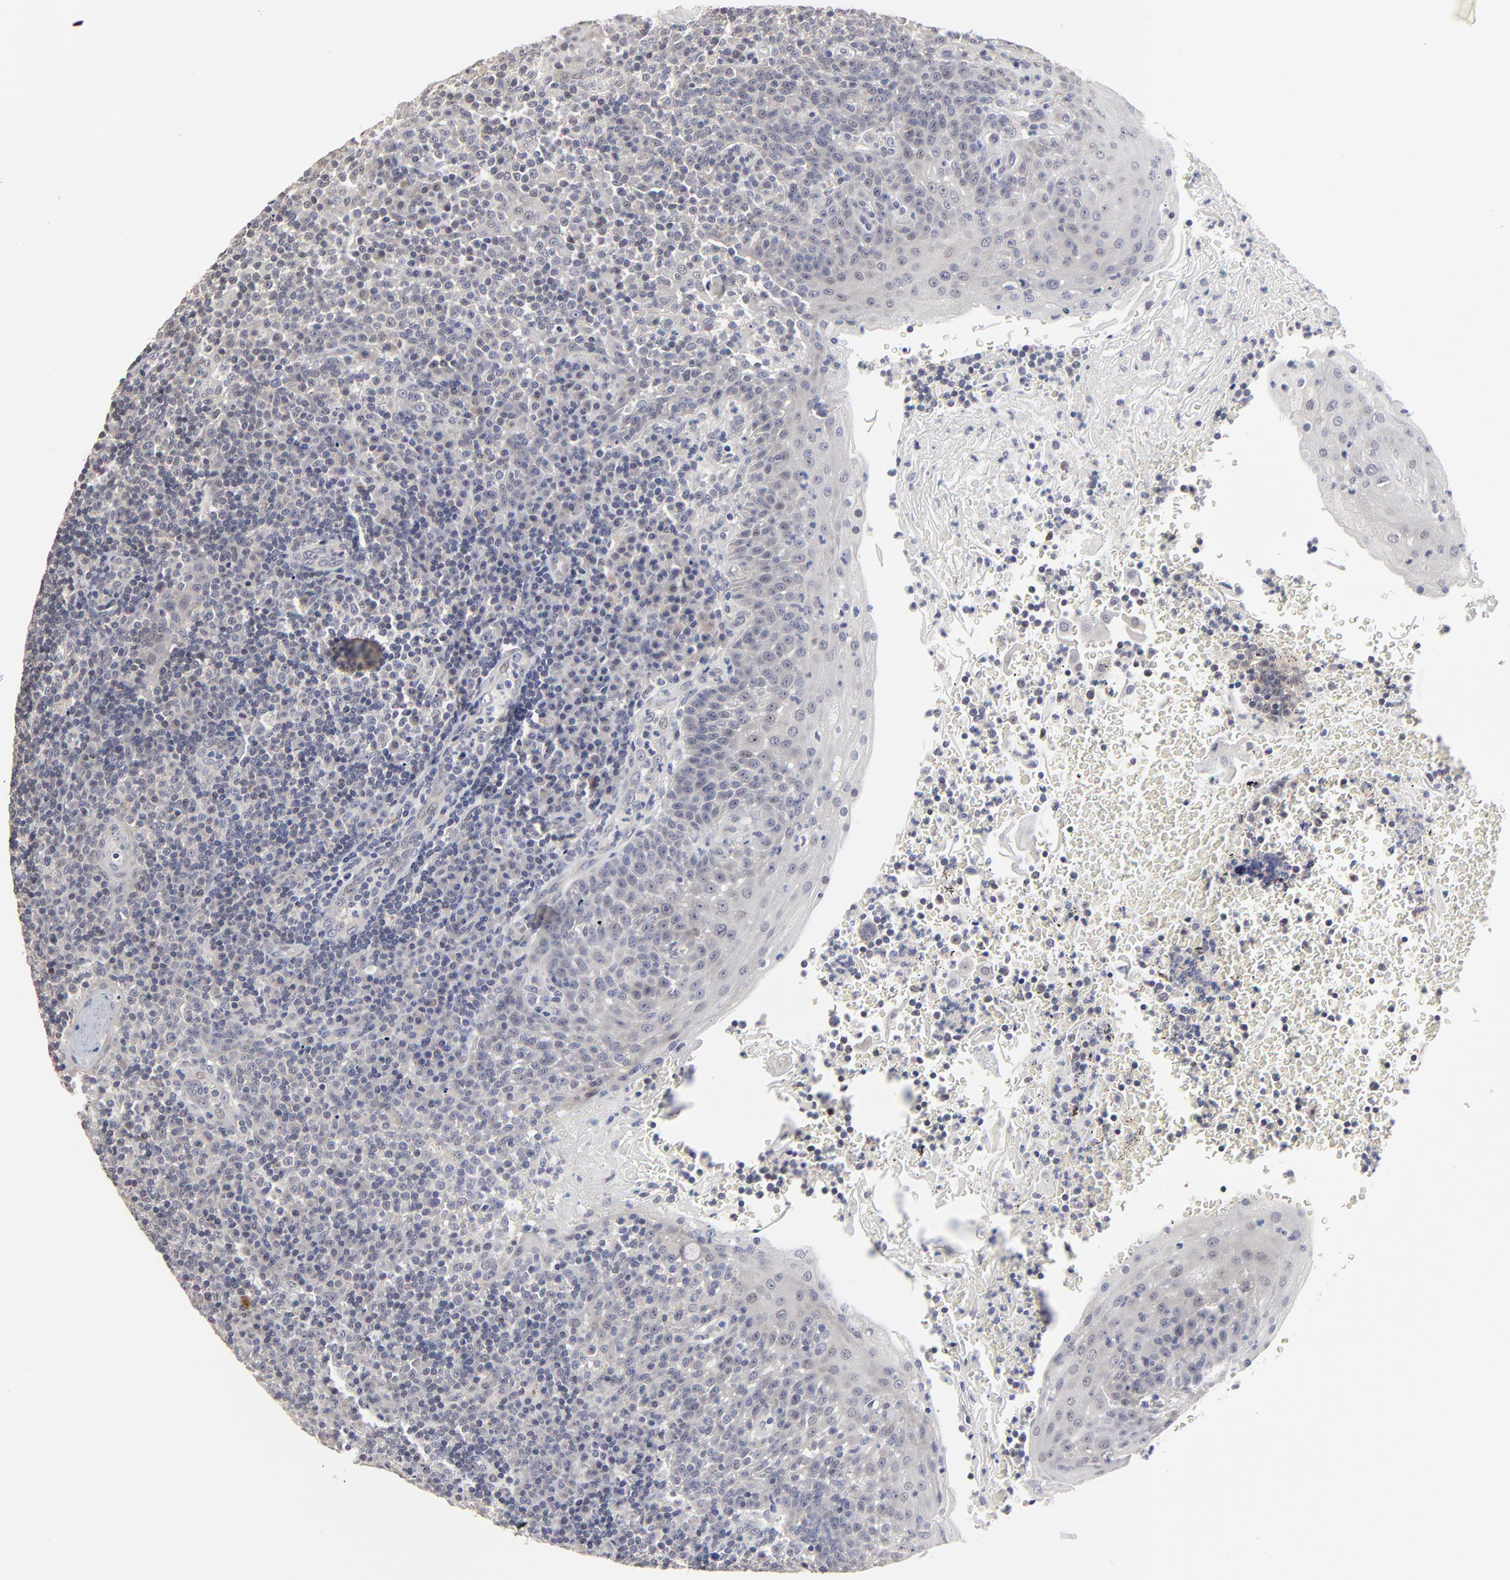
{"staining": {"intensity": "weak", "quantity": "<25%", "location": "cytoplasmic/membranous"}, "tissue": "tonsil", "cell_type": "Germinal center cells", "image_type": "normal", "snomed": [{"axis": "morphology", "description": "Normal tissue, NOS"}, {"axis": "topography", "description": "Tonsil"}], "caption": "Germinal center cells are negative for brown protein staining in unremarkable tonsil. (DAB IHC with hematoxylin counter stain).", "gene": "MAGEA10", "patient": {"sex": "female", "age": 40}}